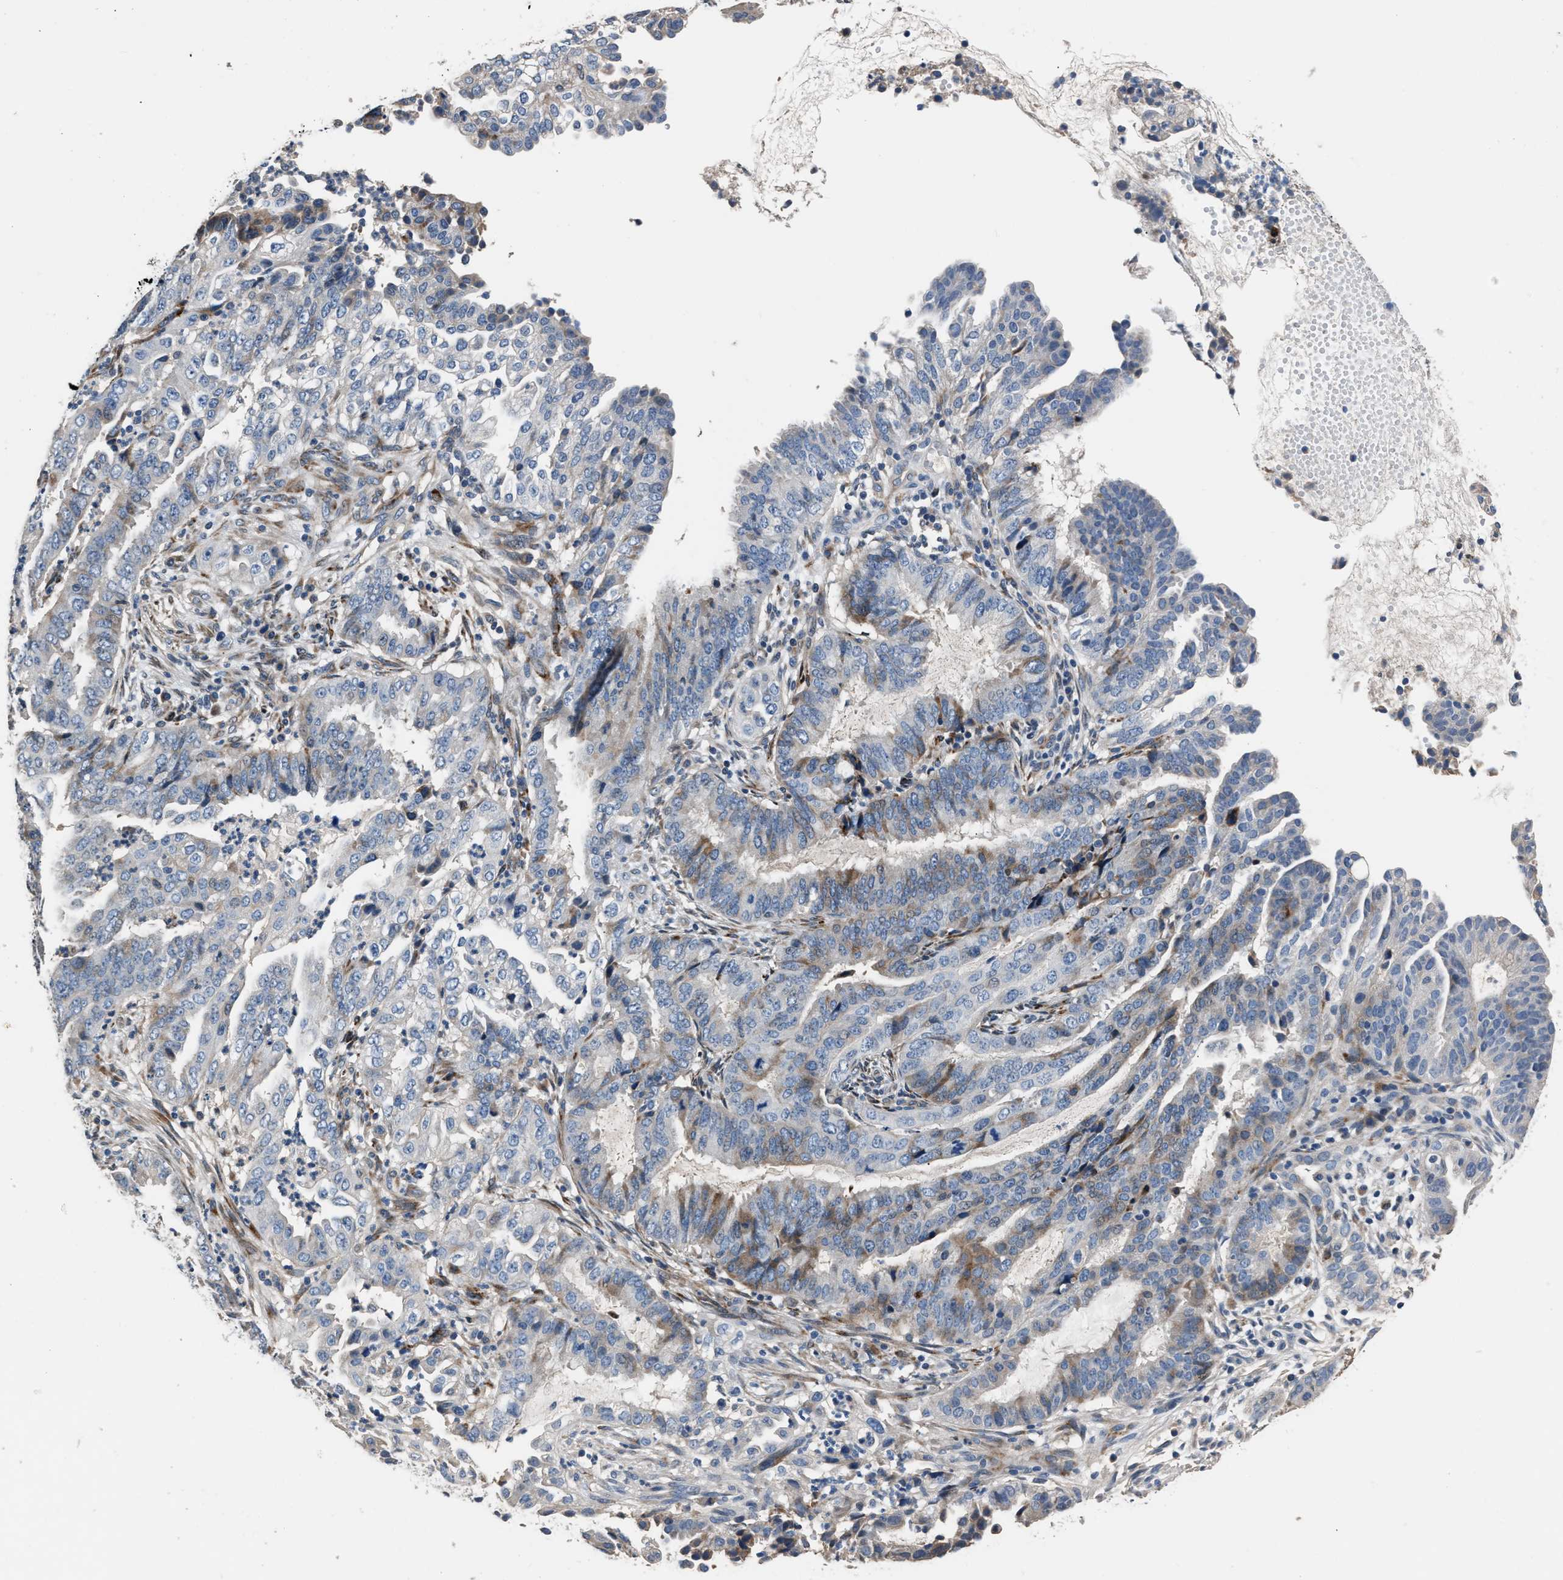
{"staining": {"intensity": "moderate", "quantity": "<25%", "location": "cytoplasmic/membranous"}, "tissue": "endometrial cancer", "cell_type": "Tumor cells", "image_type": "cancer", "snomed": [{"axis": "morphology", "description": "Adenocarcinoma, NOS"}, {"axis": "topography", "description": "Endometrium"}], "caption": "Brown immunohistochemical staining in human endometrial cancer reveals moderate cytoplasmic/membranous staining in about <25% of tumor cells. The staining was performed using DAB (3,3'-diaminobenzidine), with brown indicating positive protein expression. Nuclei are stained blue with hematoxylin.", "gene": "DNAJC24", "patient": {"sex": "female", "age": 51}}